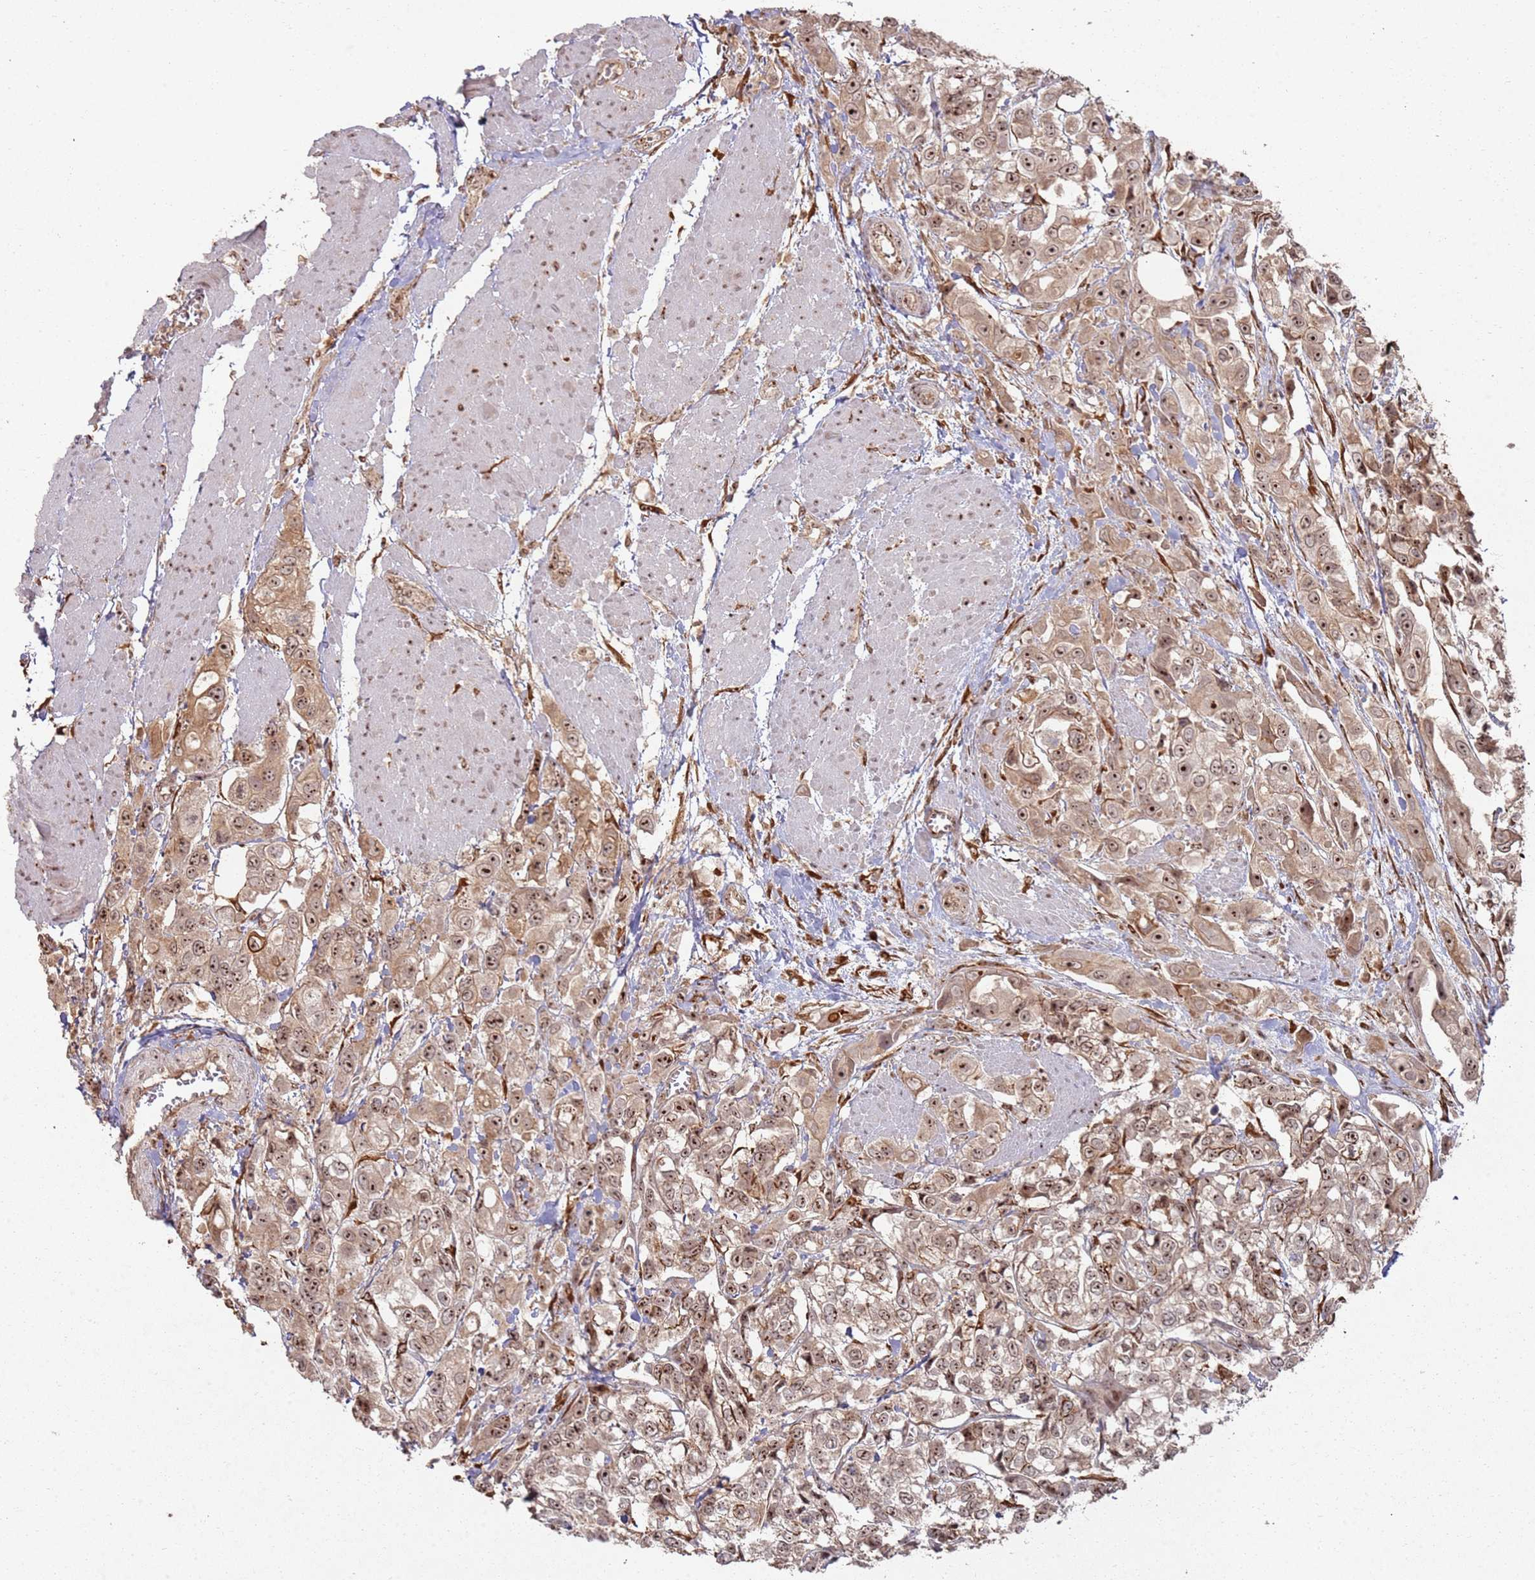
{"staining": {"intensity": "strong", "quantity": ">75%", "location": "nuclear"}, "tissue": "urothelial cancer", "cell_type": "Tumor cells", "image_type": "cancer", "snomed": [{"axis": "morphology", "description": "Urothelial carcinoma, High grade"}, {"axis": "topography", "description": "Urinary bladder"}], "caption": "This is a micrograph of IHC staining of urothelial cancer, which shows strong positivity in the nuclear of tumor cells.", "gene": "UTP11", "patient": {"sex": "male", "age": 67}}